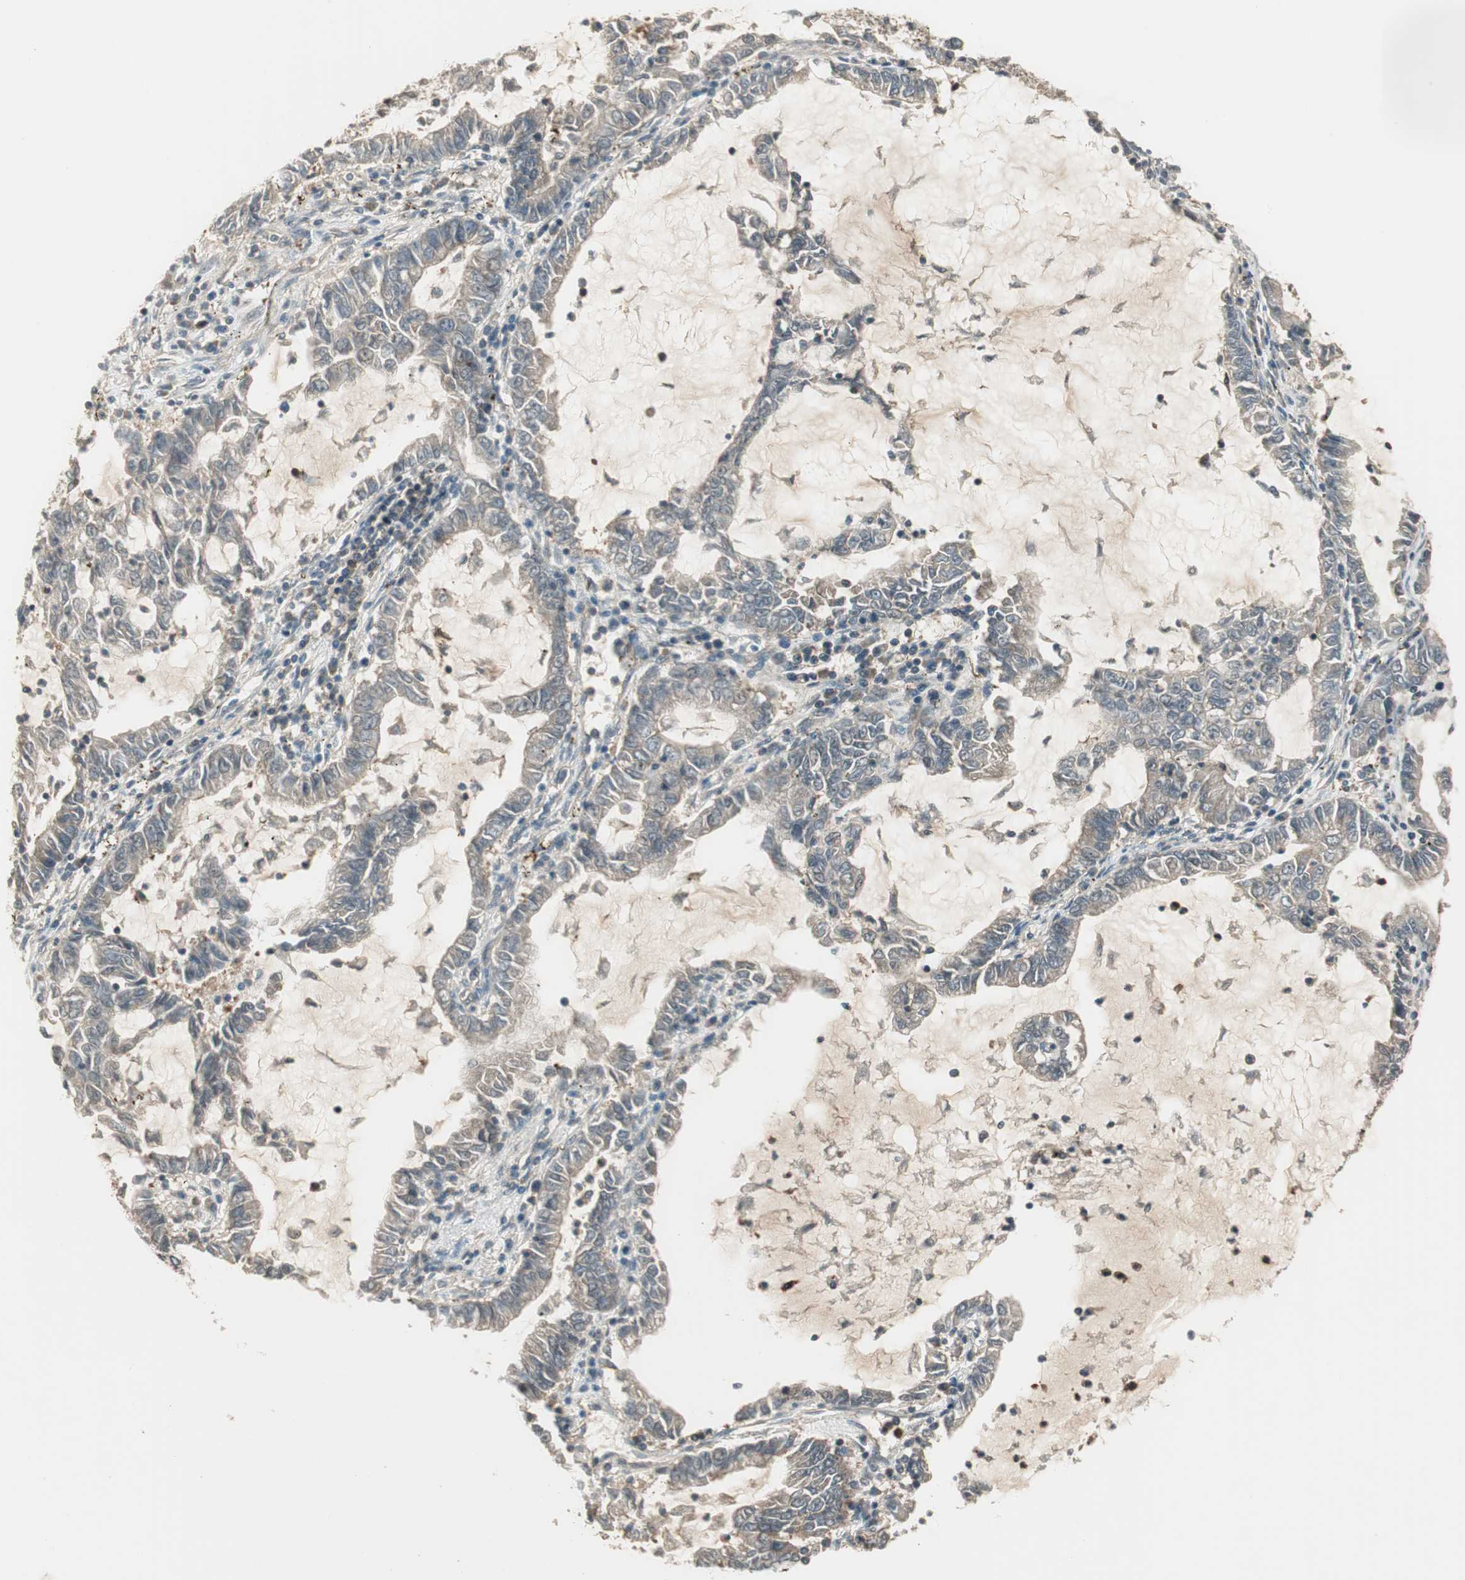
{"staining": {"intensity": "negative", "quantity": "none", "location": "none"}, "tissue": "lung cancer", "cell_type": "Tumor cells", "image_type": "cancer", "snomed": [{"axis": "morphology", "description": "Adenocarcinoma, NOS"}, {"axis": "topography", "description": "Lung"}], "caption": "Immunohistochemical staining of human lung adenocarcinoma reveals no significant expression in tumor cells. Nuclei are stained in blue.", "gene": "LTA4H", "patient": {"sex": "female", "age": 51}}